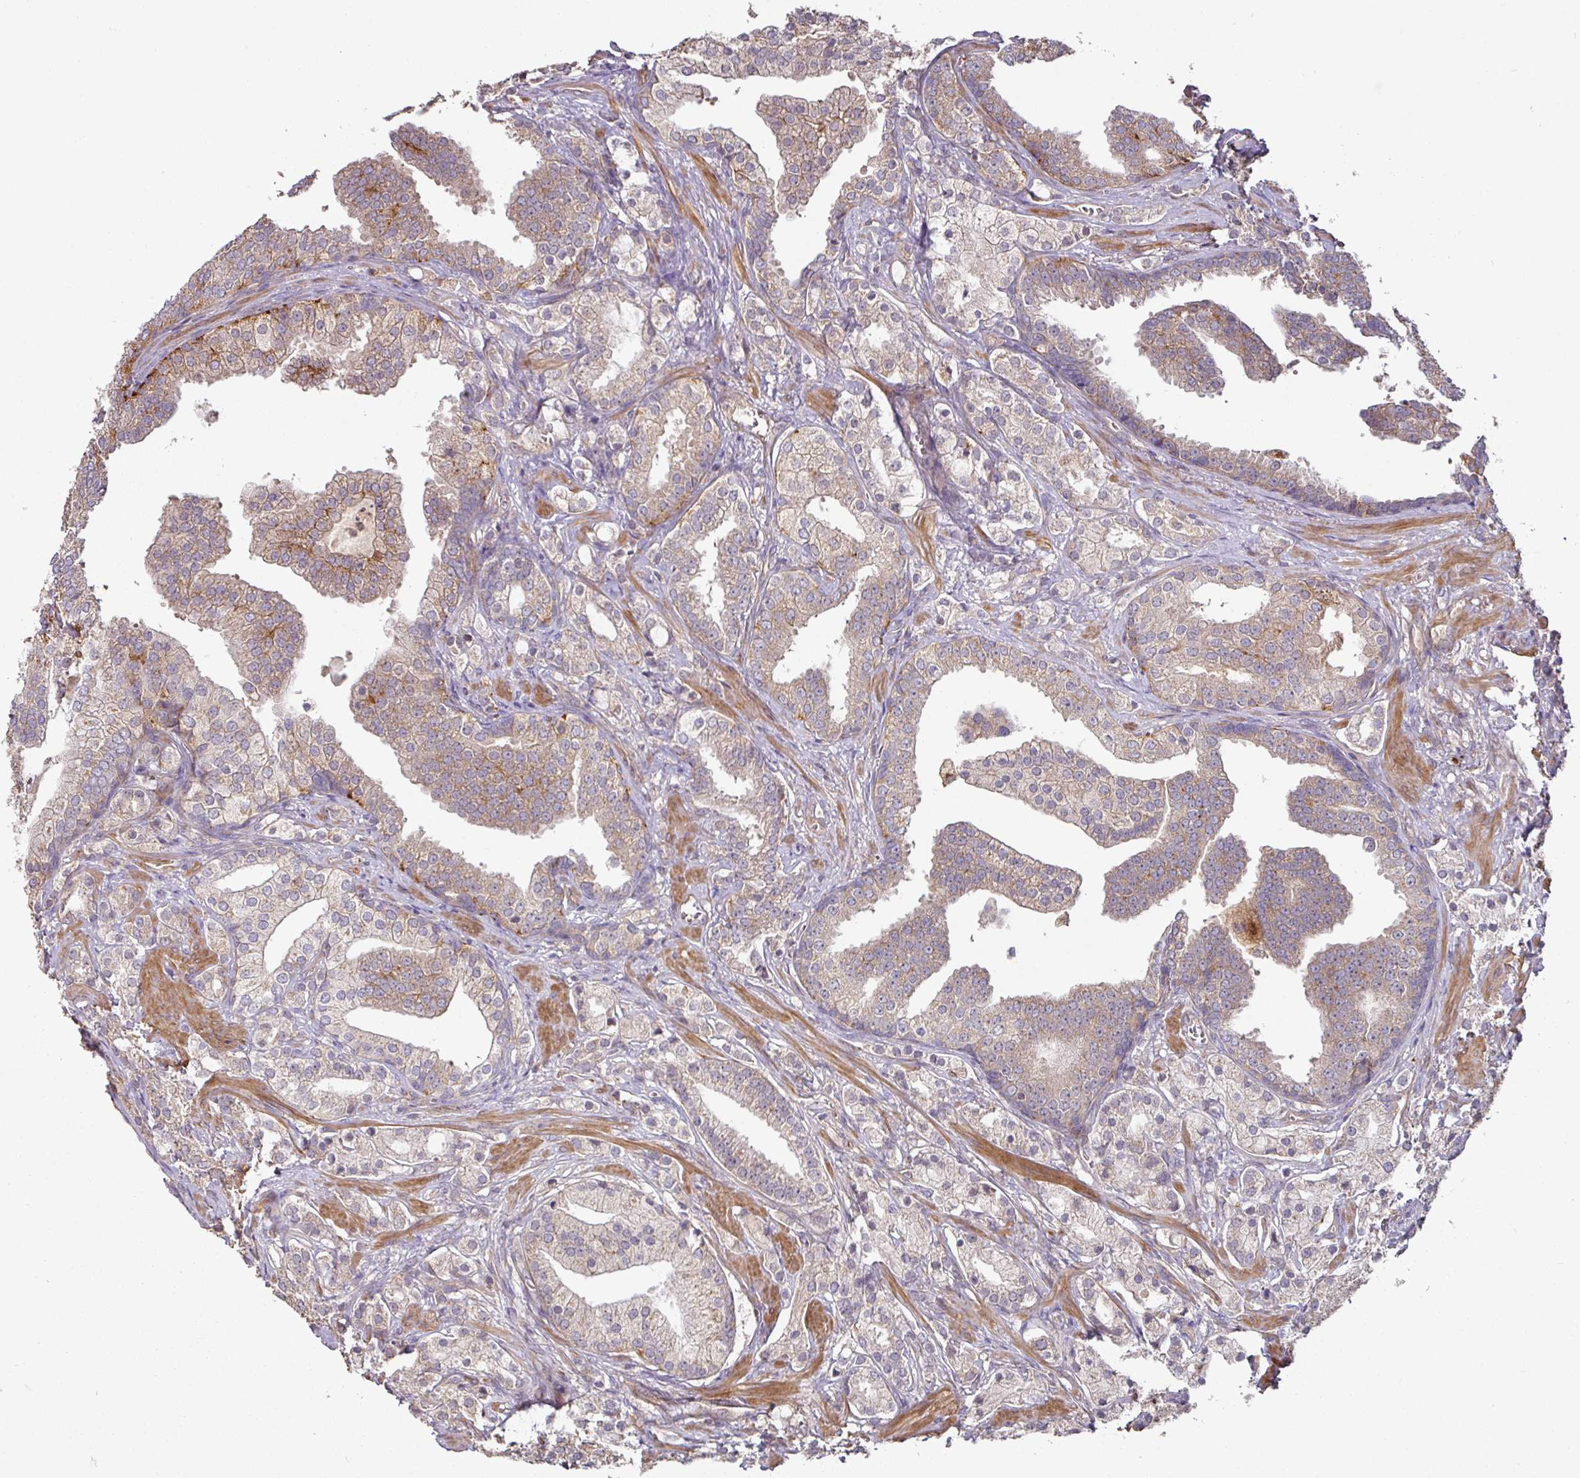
{"staining": {"intensity": "weak", "quantity": ">75%", "location": "cytoplasmic/membranous"}, "tissue": "prostate cancer", "cell_type": "Tumor cells", "image_type": "cancer", "snomed": [{"axis": "morphology", "description": "Adenocarcinoma, High grade"}, {"axis": "topography", "description": "Prostate"}], "caption": "The immunohistochemical stain shows weak cytoplasmic/membranous positivity in tumor cells of adenocarcinoma (high-grade) (prostate) tissue. (Brightfield microscopy of DAB IHC at high magnification).", "gene": "SIK1", "patient": {"sex": "male", "age": 50}}